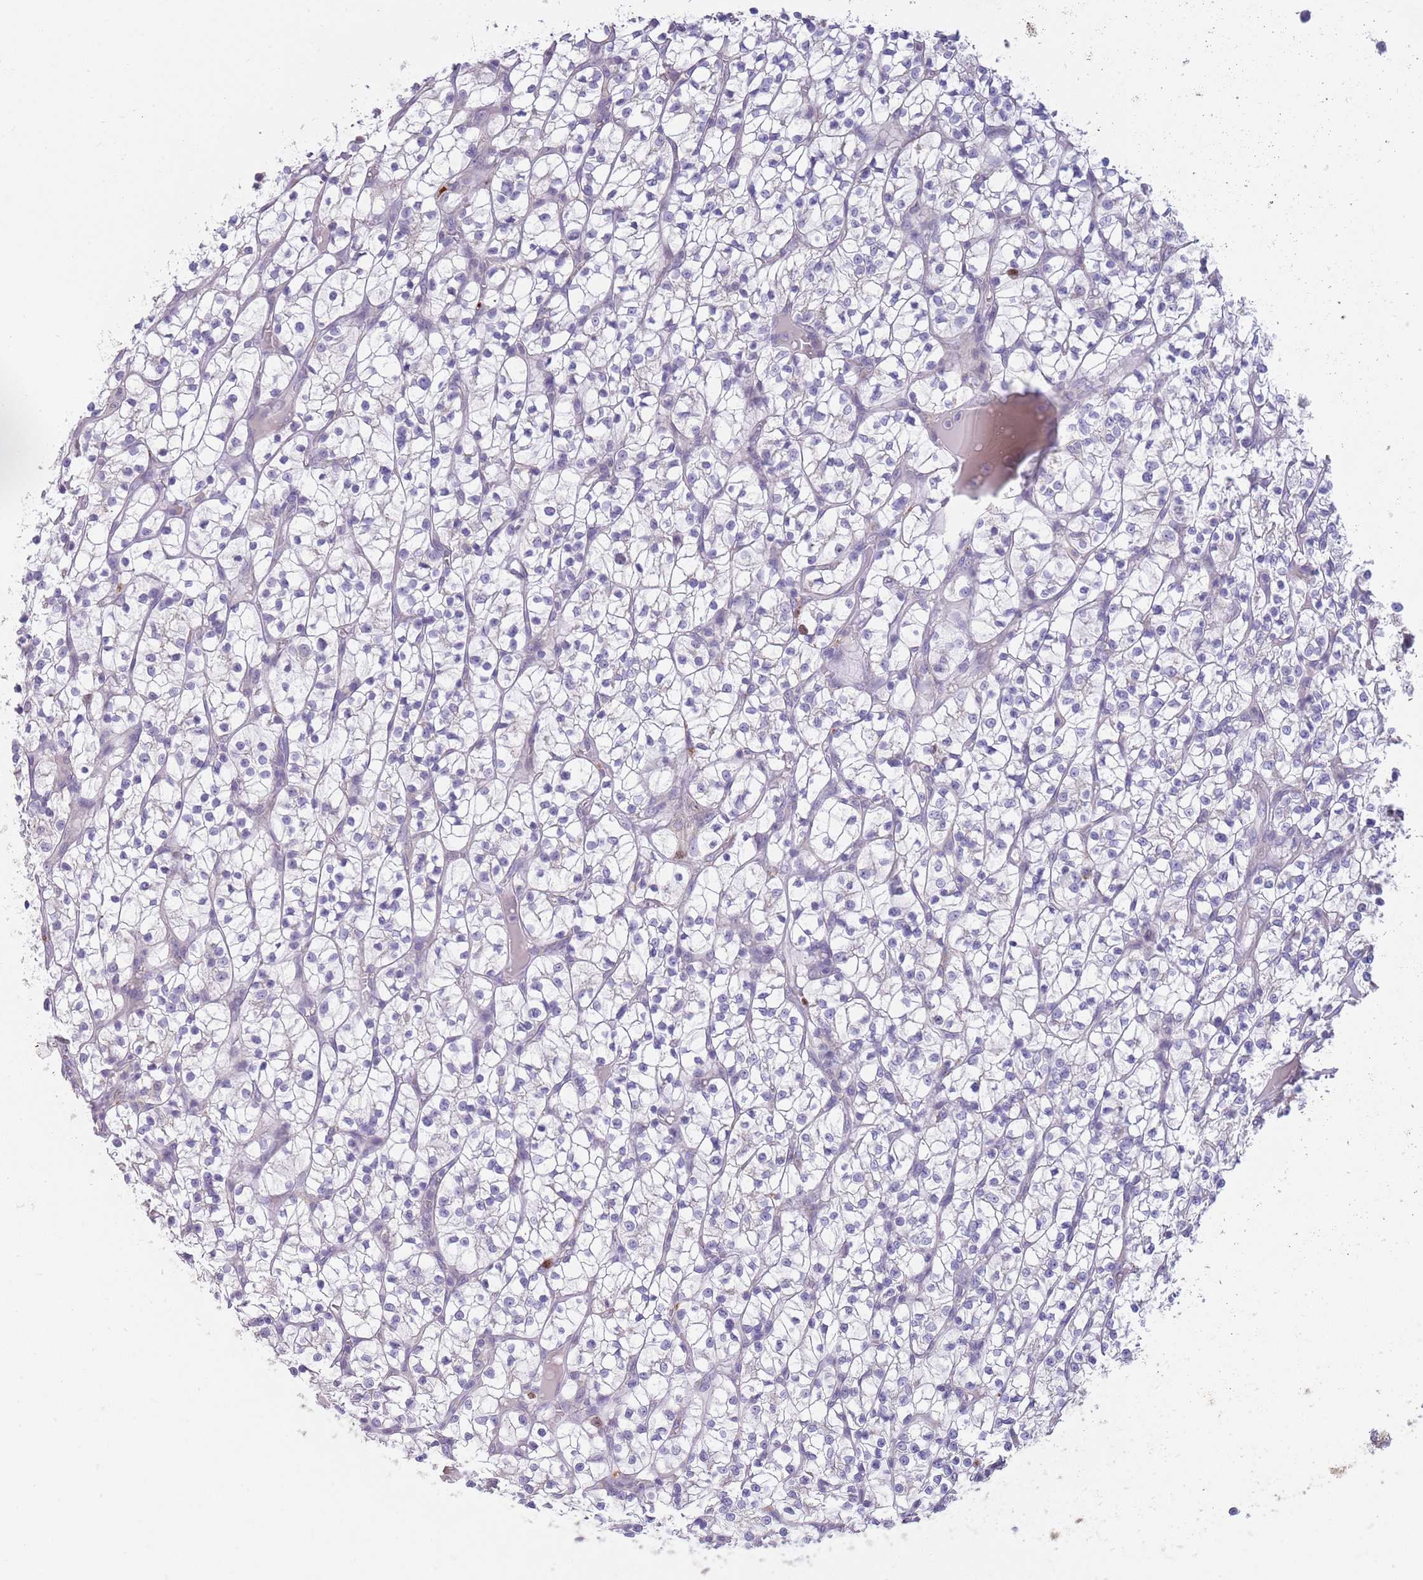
{"staining": {"intensity": "negative", "quantity": "none", "location": "none"}, "tissue": "renal cancer", "cell_type": "Tumor cells", "image_type": "cancer", "snomed": [{"axis": "morphology", "description": "Adenocarcinoma, NOS"}, {"axis": "topography", "description": "Kidney"}], "caption": "This is an immunohistochemistry histopathology image of adenocarcinoma (renal). There is no expression in tumor cells.", "gene": "PIMREG", "patient": {"sex": "female", "age": 64}}